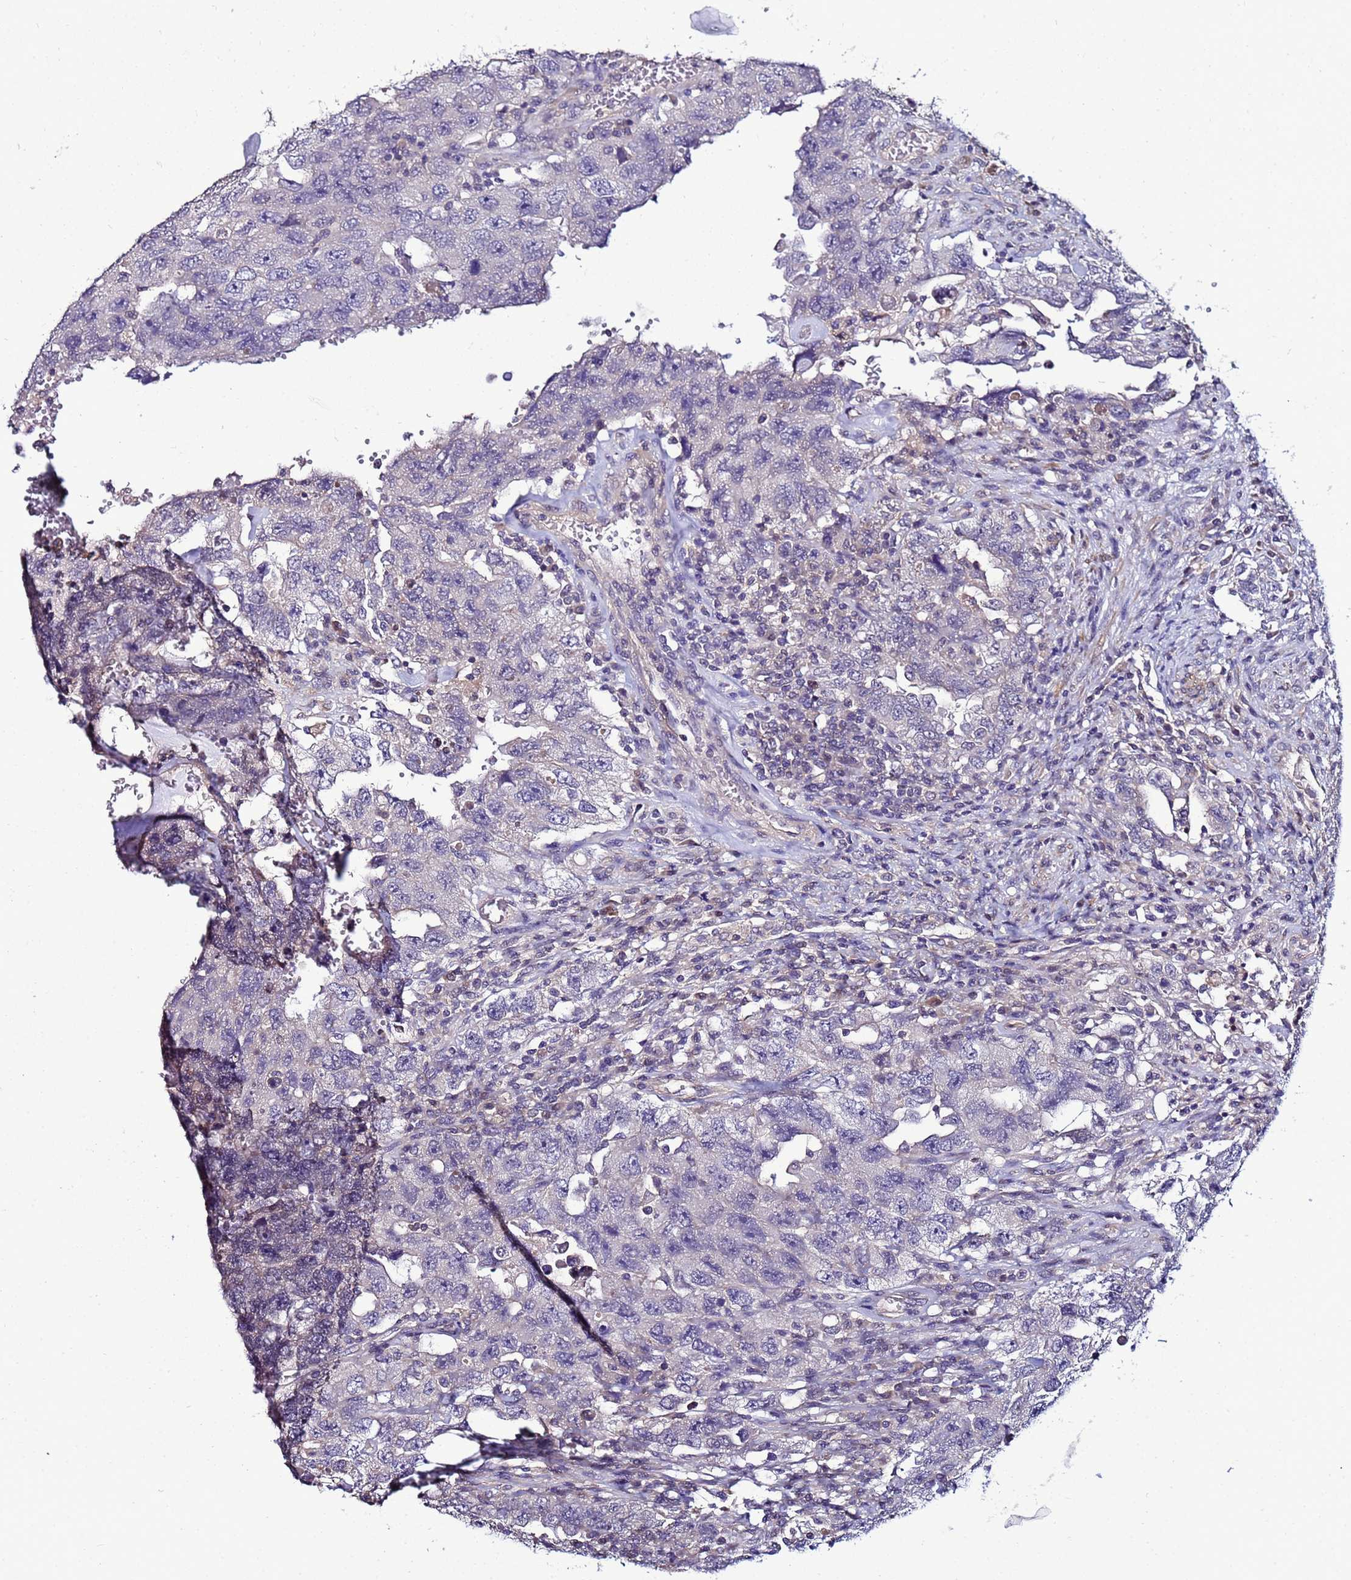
{"staining": {"intensity": "negative", "quantity": "none", "location": "none"}, "tissue": "testis cancer", "cell_type": "Tumor cells", "image_type": "cancer", "snomed": [{"axis": "morphology", "description": "Carcinoma, Embryonal, NOS"}, {"axis": "topography", "description": "Testis"}], "caption": "Embryonal carcinoma (testis) was stained to show a protein in brown. There is no significant positivity in tumor cells.", "gene": "NAXE", "patient": {"sex": "male", "age": 26}}